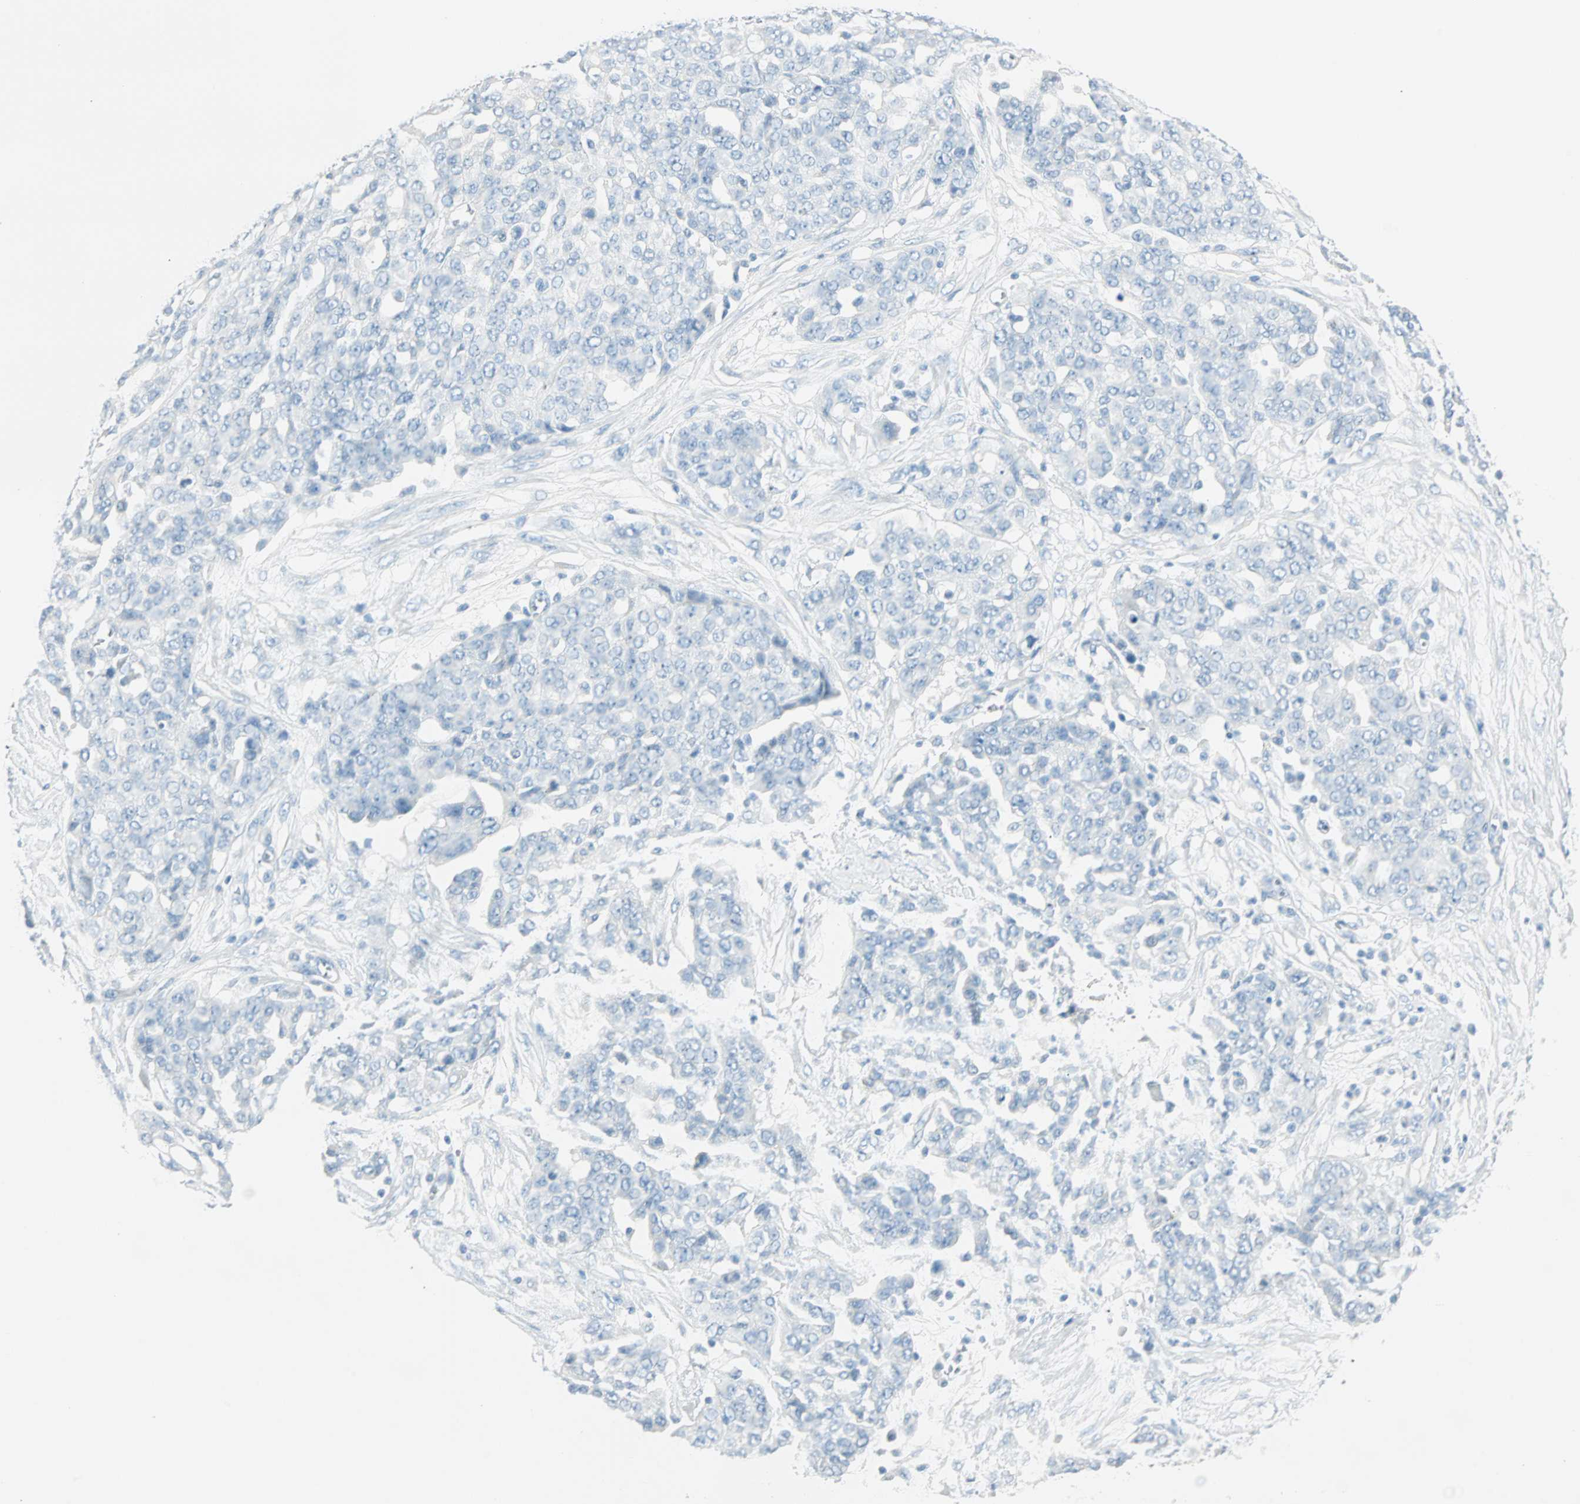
{"staining": {"intensity": "negative", "quantity": "none", "location": "none"}, "tissue": "ovarian cancer", "cell_type": "Tumor cells", "image_type": "cancer", "snomed": [{"axis": "morphology", "description": "Cystadenocarcinoma, serous, NOS"}, {"axis": "topography", "description": "Soft tissue"}, {"axis": "topography", "description": "Ovary"}], "caption": "Tumor cells are negative for brown protein staining in ovarian cancer. (IHC, brightfield microscopy, high magnification).", "gene": "NES", "patient": {"sex": "female", "age": 57}}